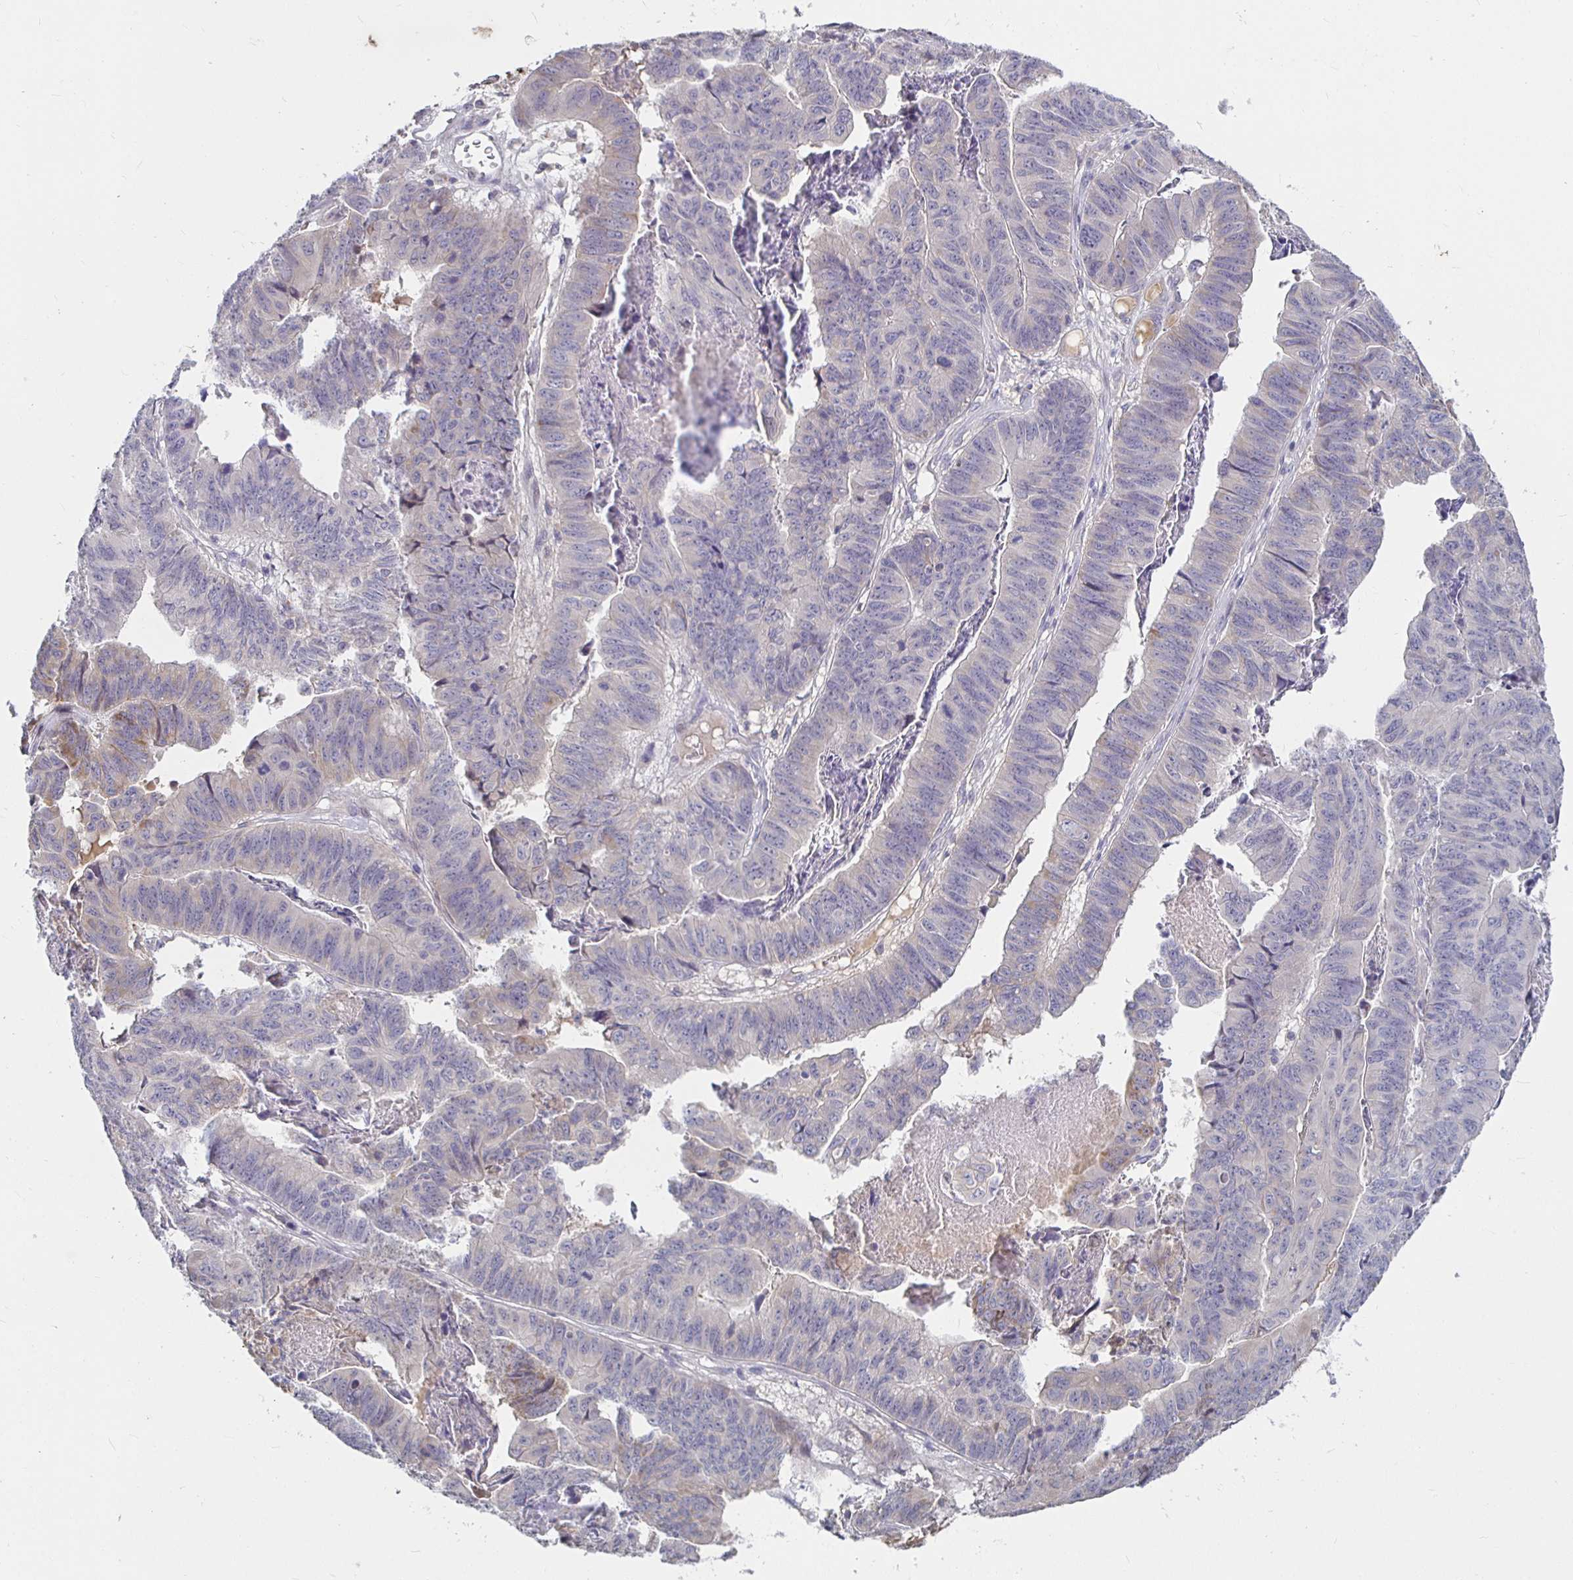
{"staining": {"intensity": "weak", "quantity": "<25%", "location": "cytoplasmic/membranous"}, "tissue": "stomach cancer", "cell_type": "Tumor cells", "image_type": "cancer", "snomed": [{"axis": "morphology", "description": "Adenocarcinoma, NOS"}, {"axis": "topography", "description": "Stomach, lower"}], "caption": "Immunohistochemical staining of stomach adenocarcinoma demonstrates no significant expression in tumor cells.", "gene": "RNF144B", "patient": {"sex": "male", "age": 77}}